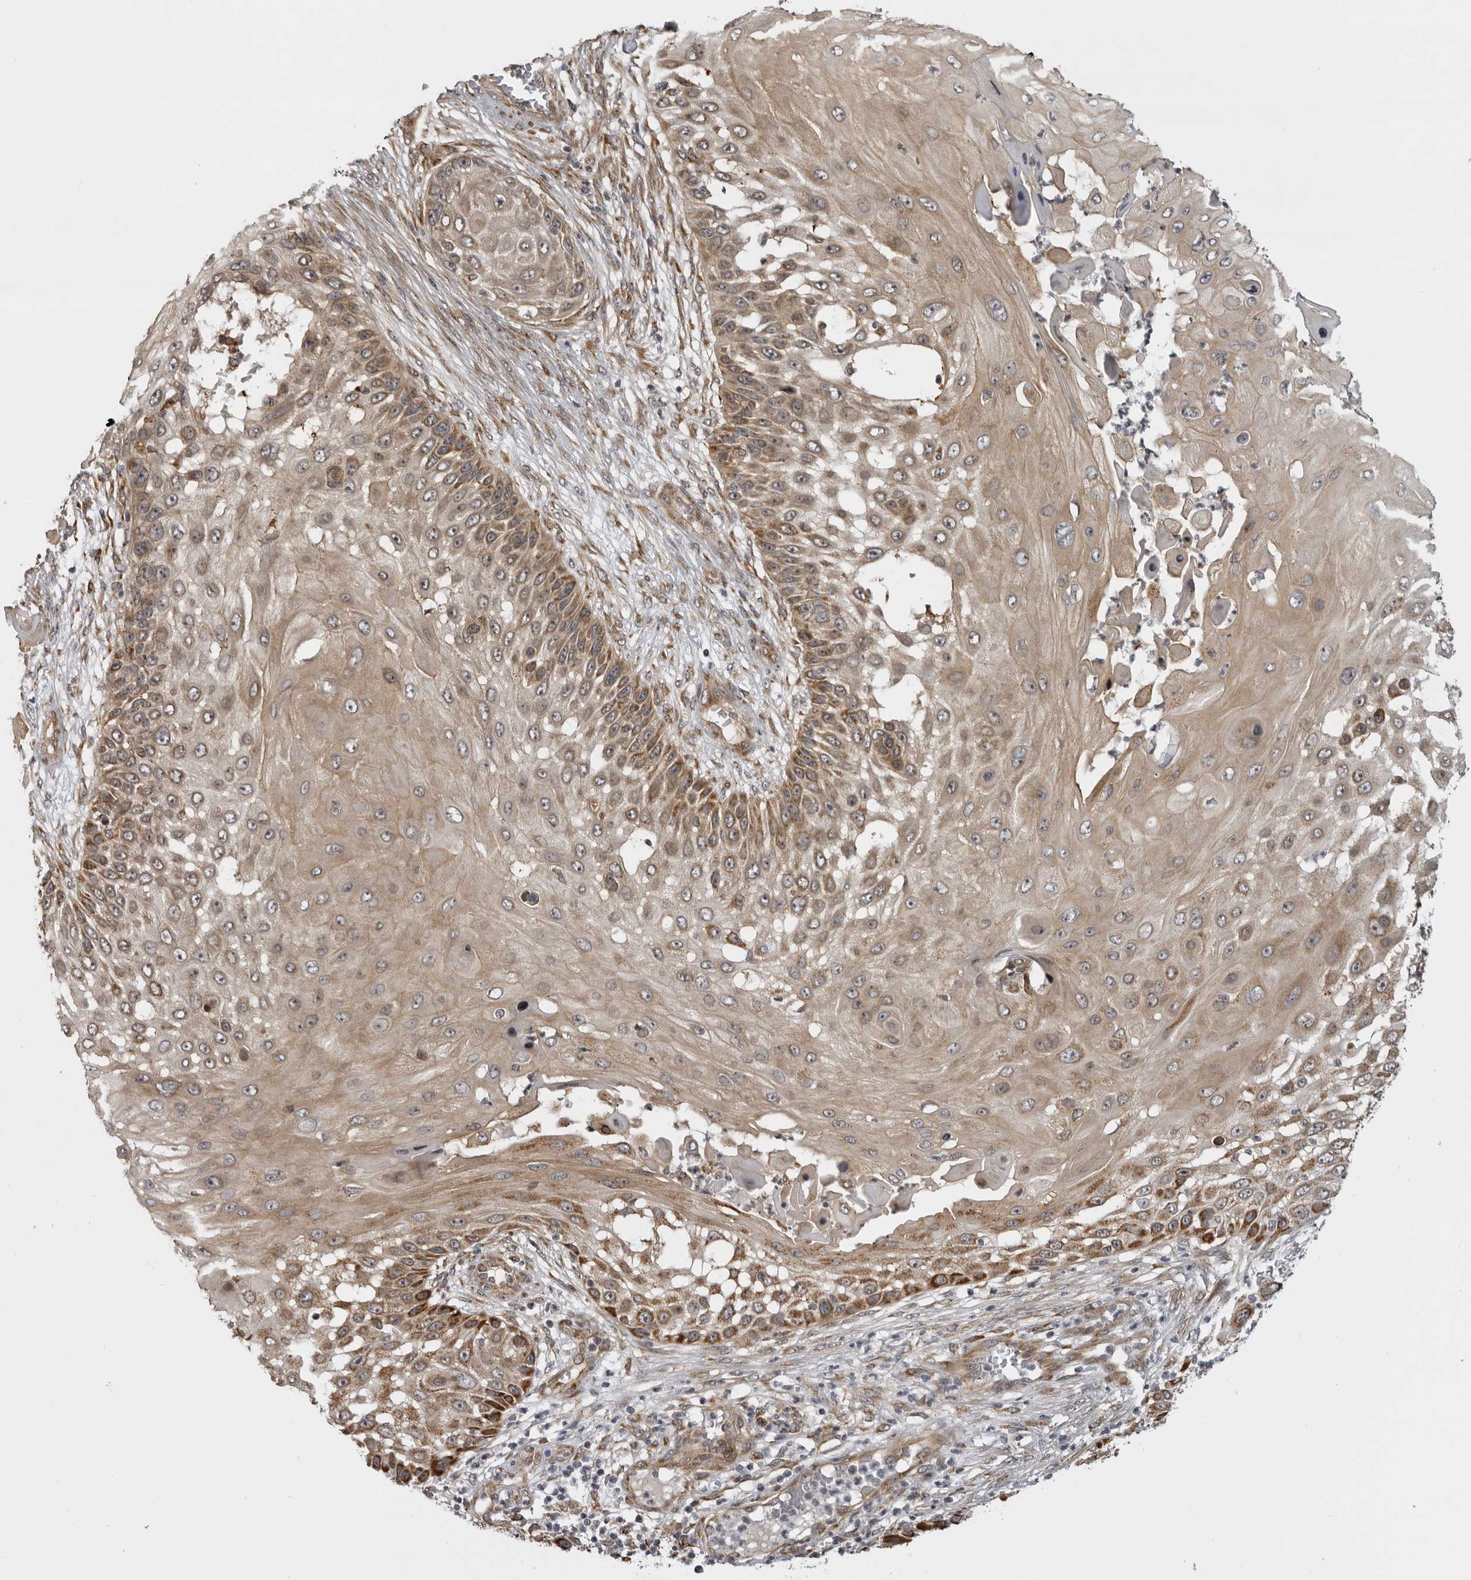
{"staining": {"intensity": "strong", "quantity": "25%-75%", "location": "cytoplasmic/membranous"}, "tissue": "skin cancer", "cell_type": "Tumor cells", "image_type": "cancer", "snomed": [{"axis": "morphology", "description": "Squamous cell carcinoma, NOS"}, {"axis": "topography", "description": "Skin"}], "caption": "The photomicrograph demonstrates immunohistochemical staining of skin cancer (squamous cell carcinoma). There is strong cytoplasmic/membranous staining is identified in approximately 25%-75% of tumor cells.", "gene": "DNAH14", "patient": {"sex": "female", "age": 44}}